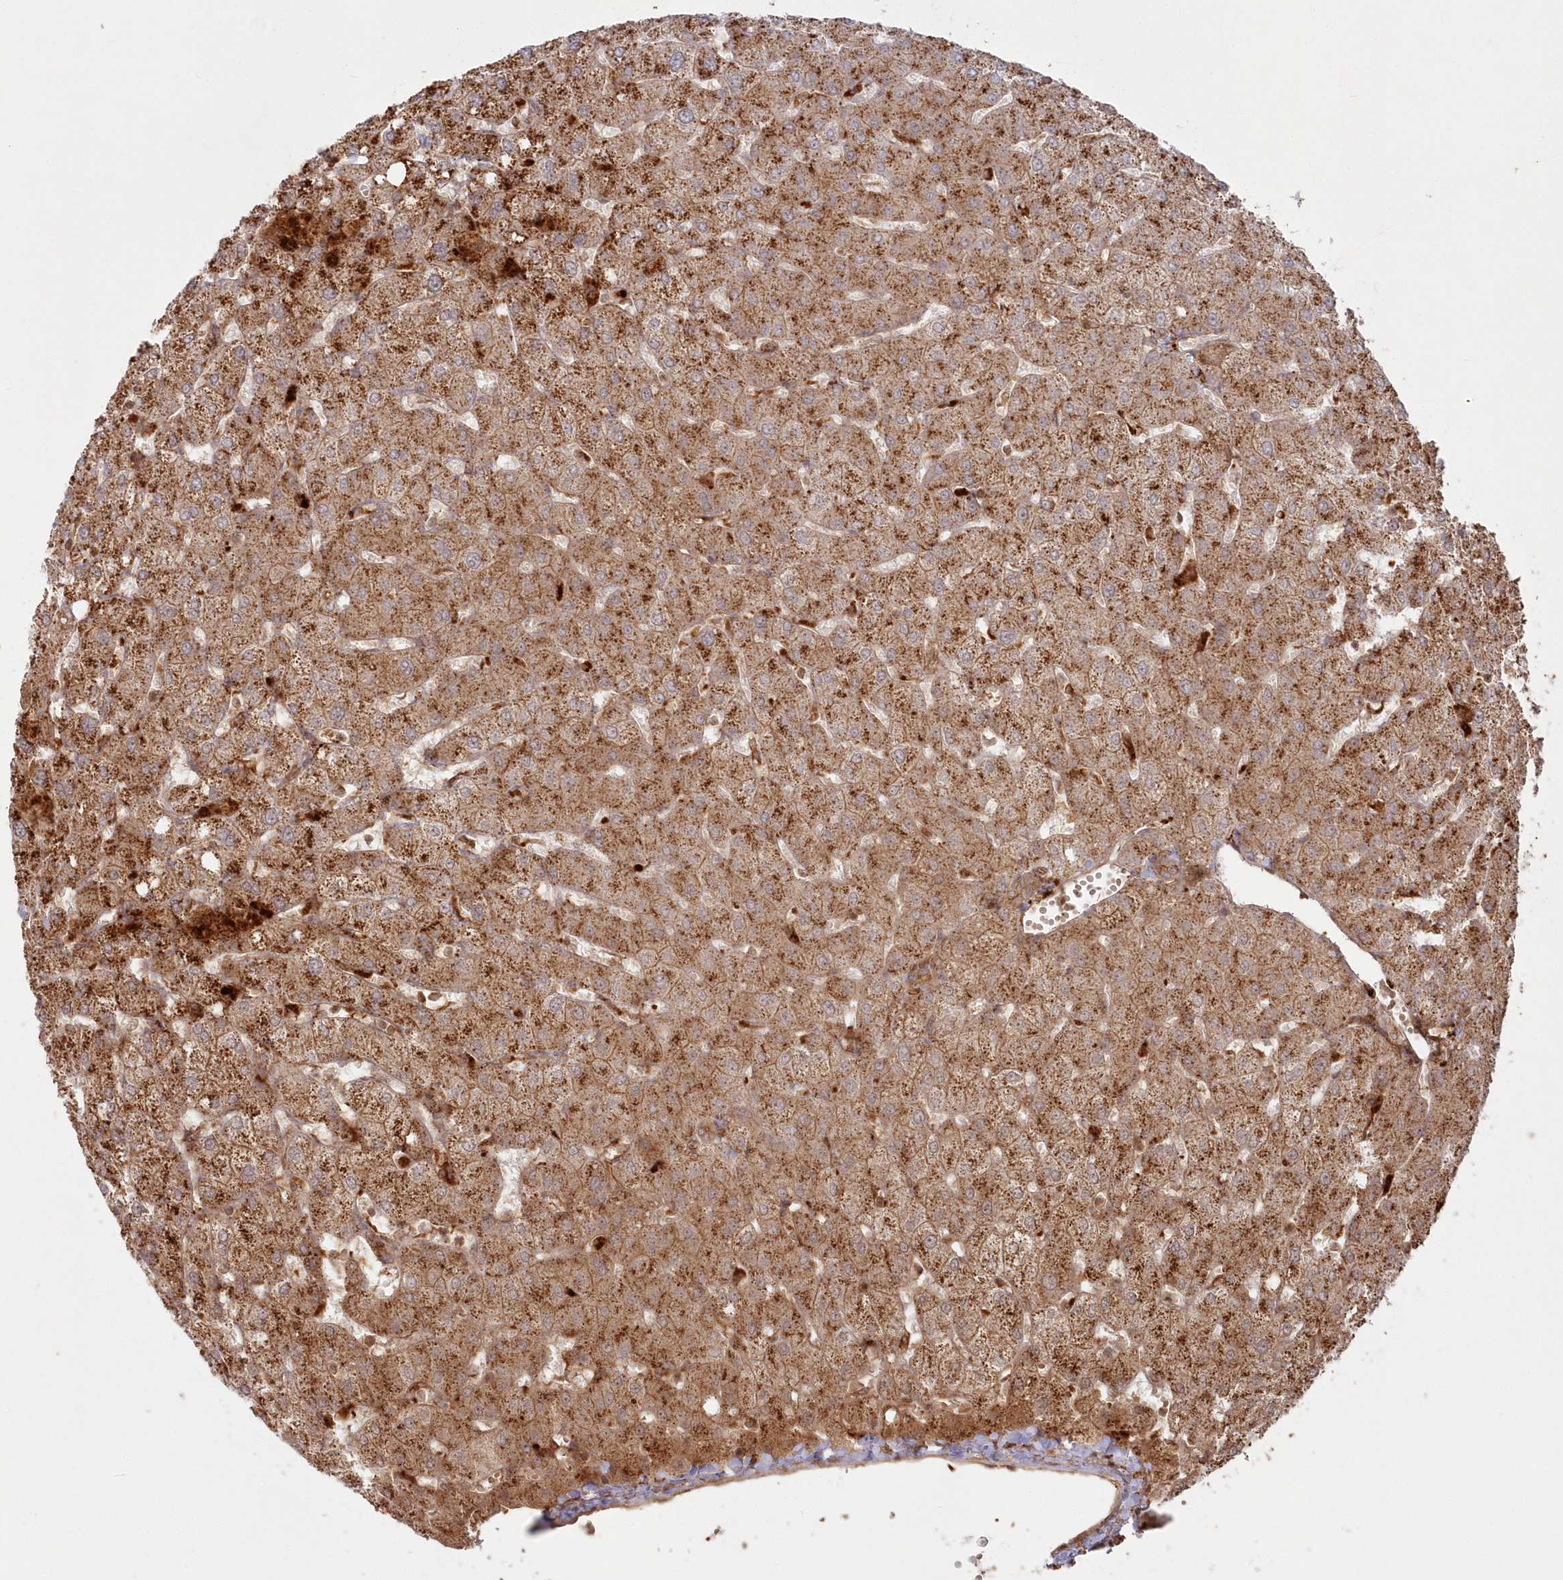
{"staining": {"intensity": "weak", "quantity": "25%-75%", "location": "cytoplasmic/membranous"}, "tissue": "liver", "cell_type": "Cholangiocytes", "image_type": "normal", "snomed": [{"axis": "morphology", "description": "Normal tissue, NOS"}, {"axis": "topography", "description": "Liver"}], "caption": "Protein analysis of benign liver exhibits weak cytoplasmic/membranous staining in approximately 25%-75% of cholangiocytes.", "gene": "RGCC", "patient": {"sex": "female", "age": 54}}